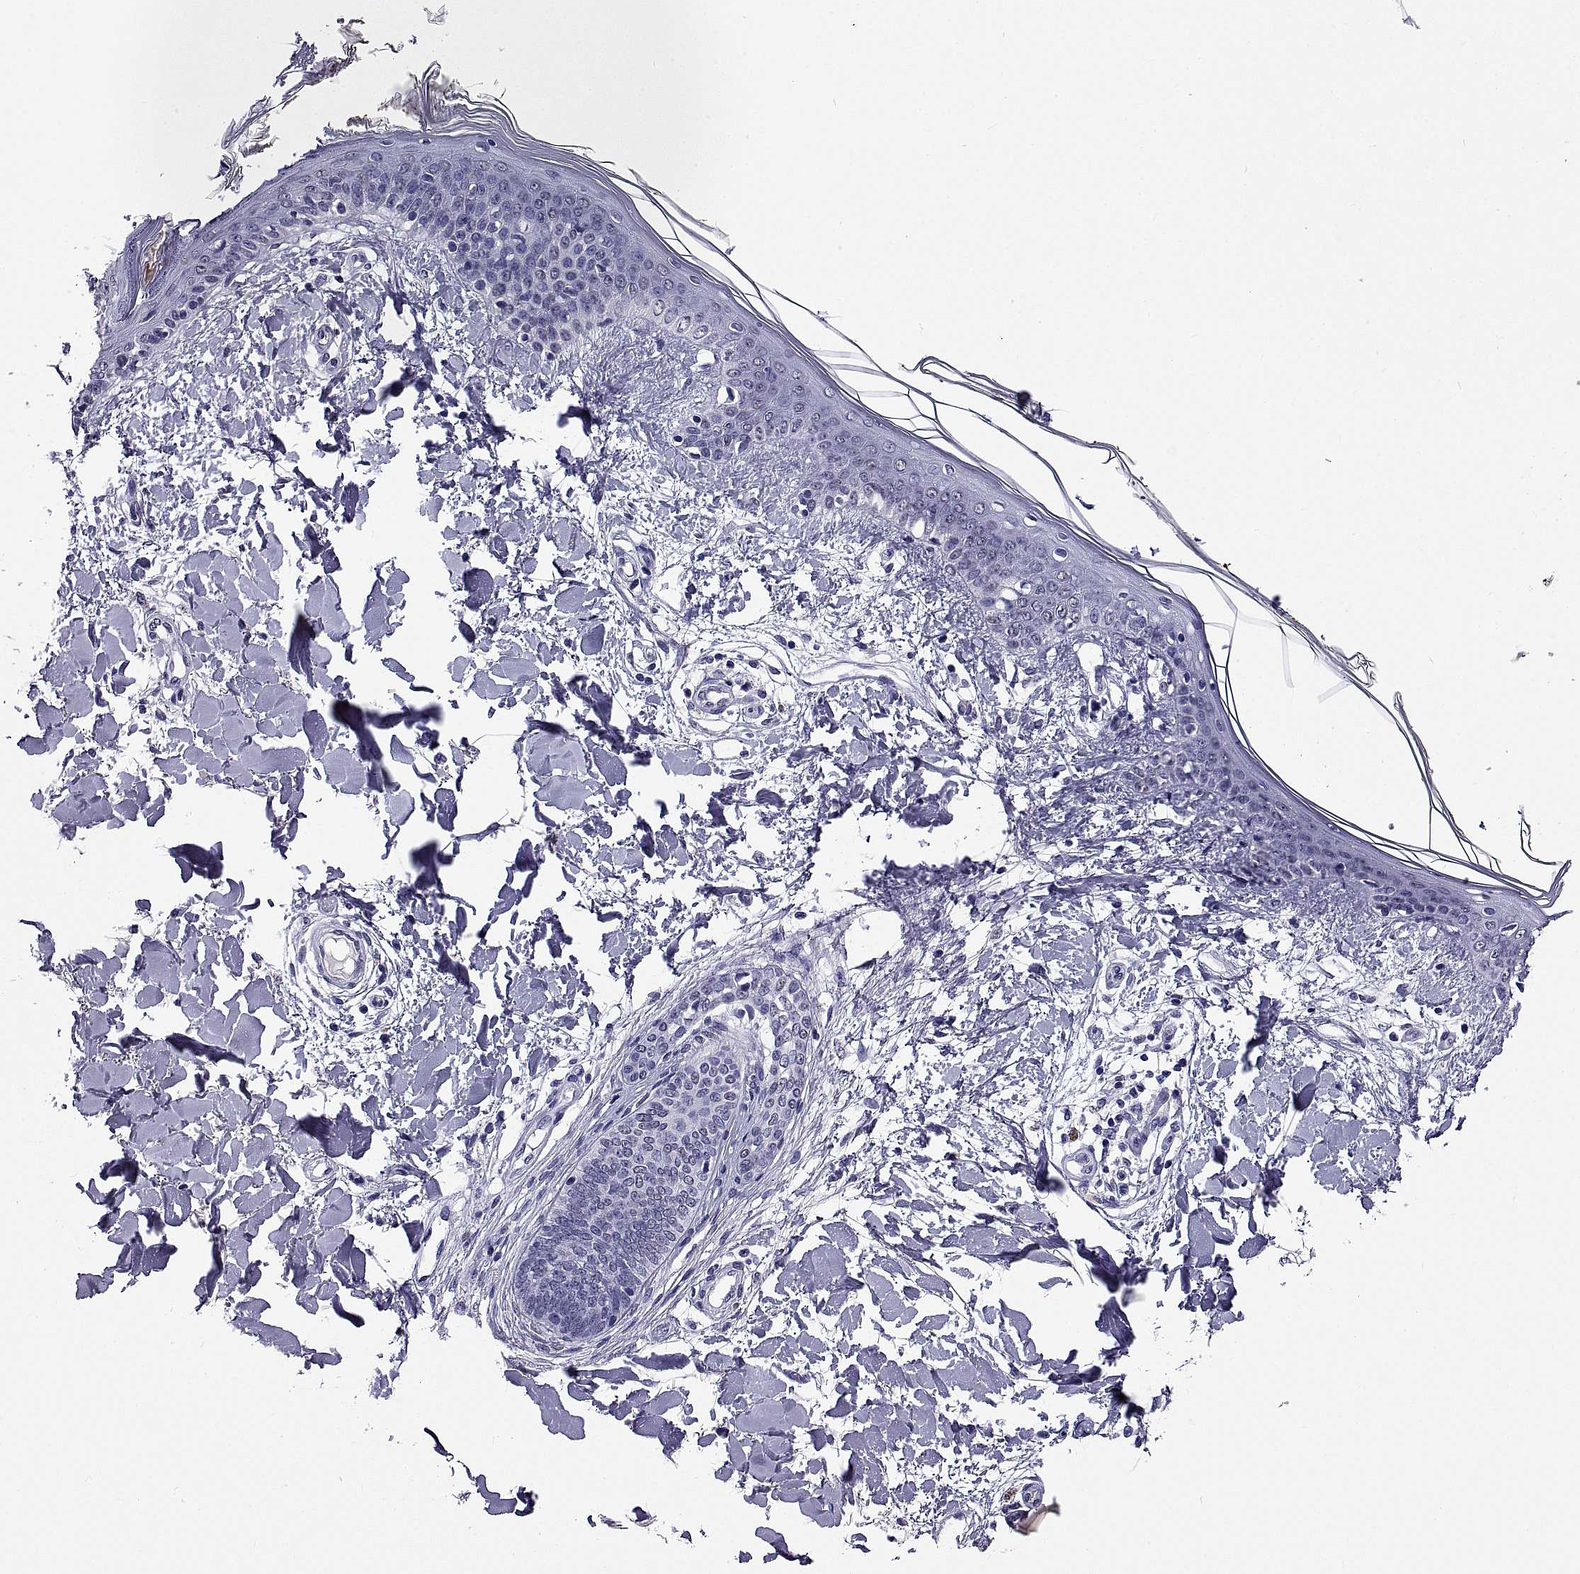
{"staining": {"intensity": "negative", "quantity": "none", "location": "none"}, "tissue": "skin", "cell_type": "Fibroblasts", "image_type": "normal", "snomed": [{"axis": "morphology", "description": "Normal tissue, NOS"}, {"axis": "topography", "description": "Skin"}], "caption": "DAB immunohistochemical staining of unremarkable skin reveals no significant expression in fibroblasts.", "gene": "TGFBR3L", "patient": {"sex": "female", "age": 34}}